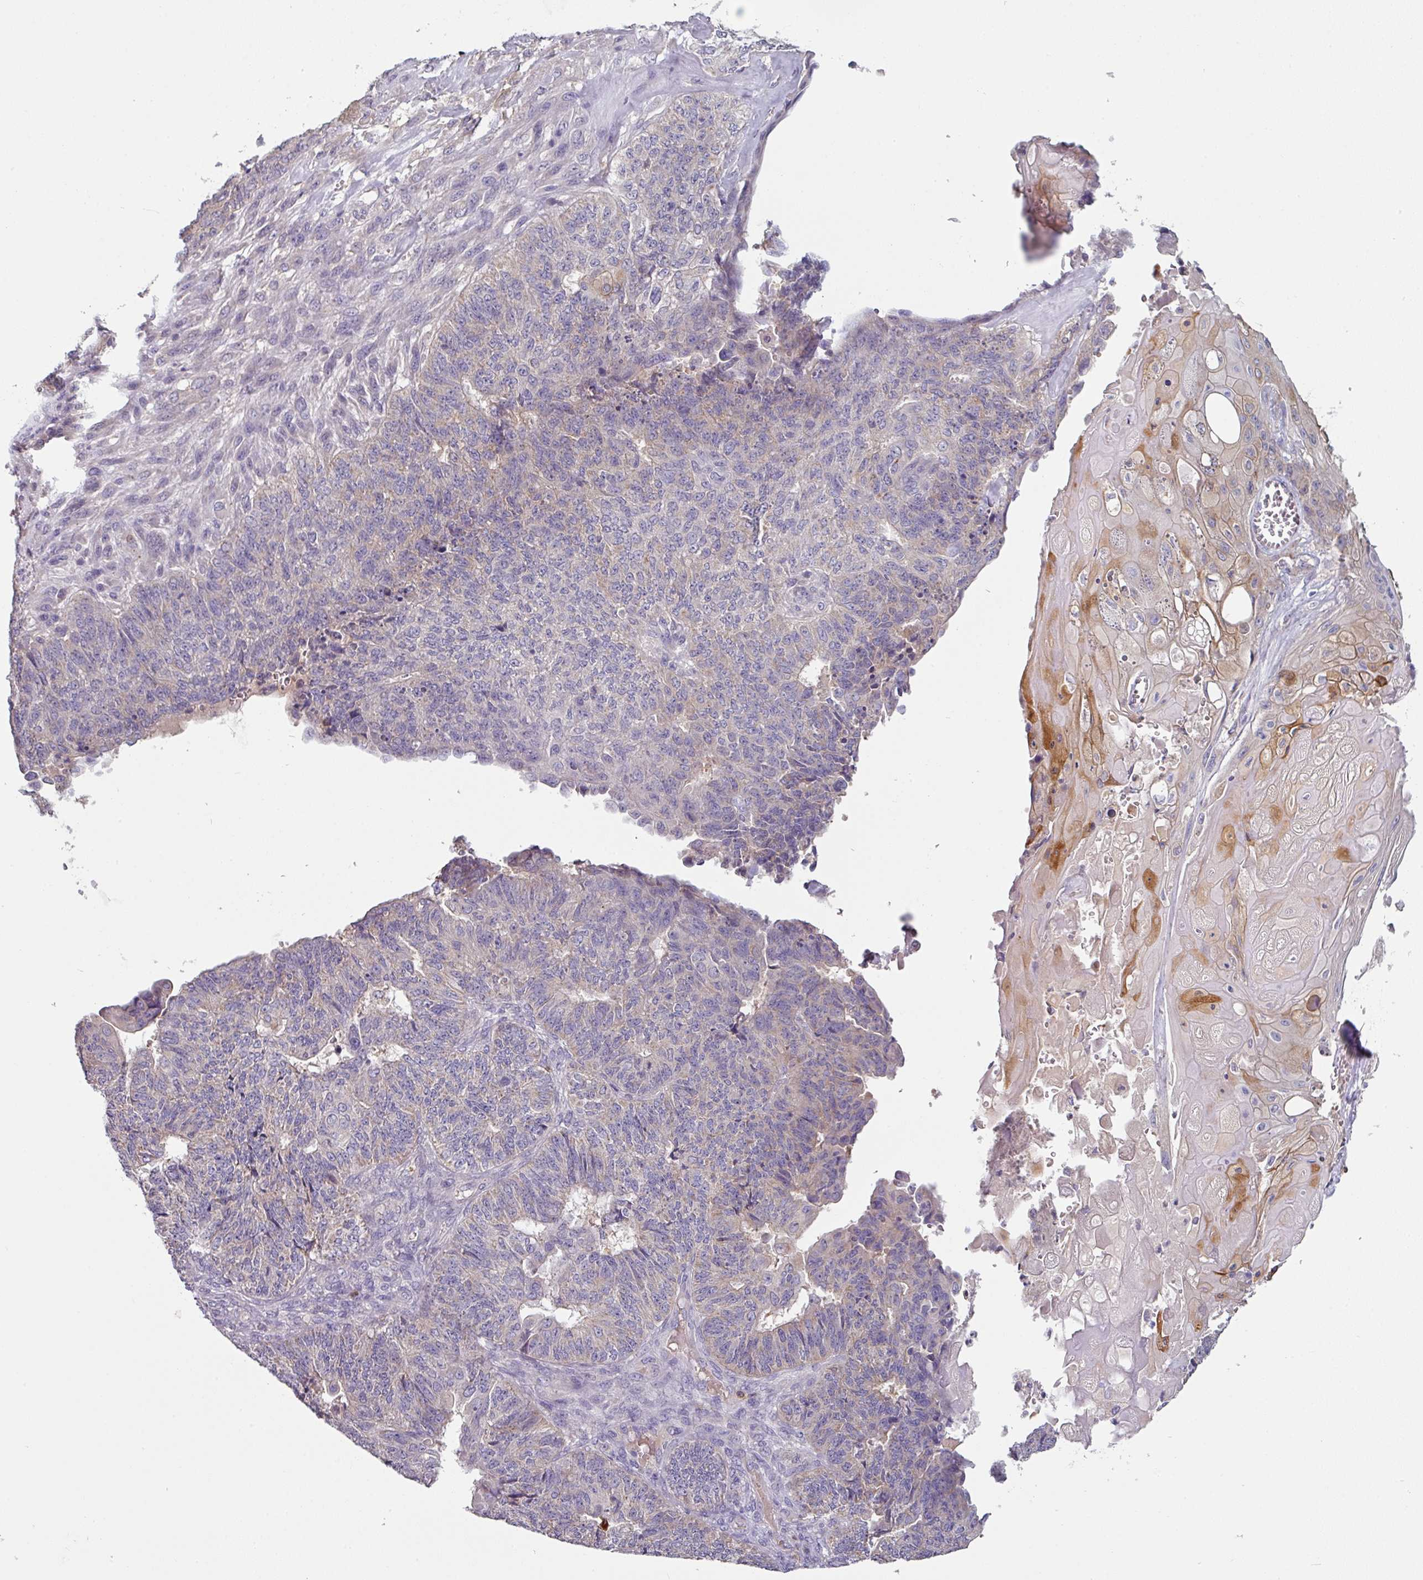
{"staining": {"intensity": "moderate", "quantity": "<25%", "location": "cytoplasmic/membranous"}, "tissue": "endometrial cancer", "cell_type": "Tumor cells", "image_type": "cancer", "snomed": [{"axis": "morphology", "description": "Adenocarcinoma, NOS"}, {"axis": "topography", "description": "Endometrium"}], "caption": "This image demonstrates immunohistochemistry (IHC) staining of endometrial adenocarcinoma, with low moderate cytoplasmic/membranous positivity in about <25% of tumor cells.", "gene": "CD3G", "patient": {"sex": "female", "age": 32}}